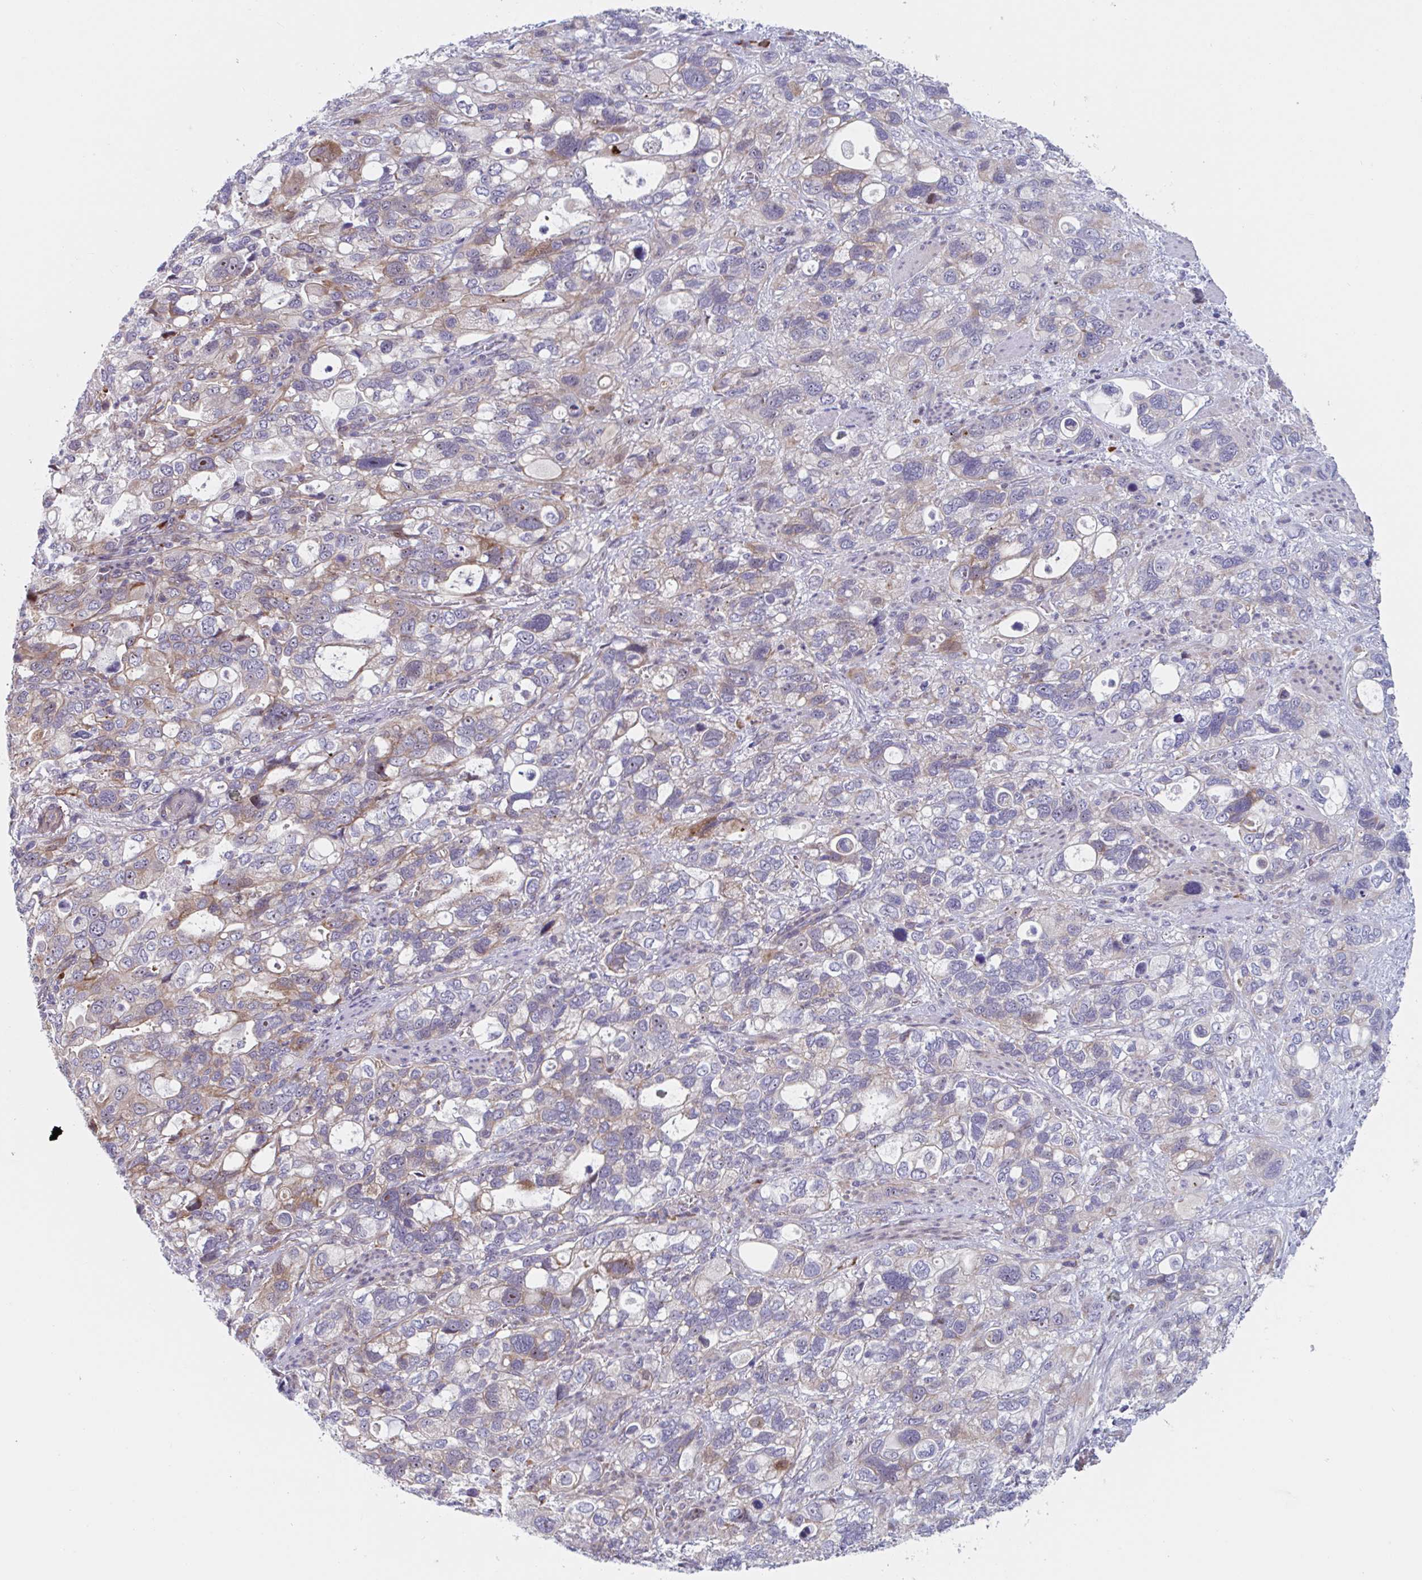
{"staining": {"intensity": "moderate", "quantity": "<25%", "location": "cytoplasmic/membranous"}, "tissue": "stomach cancer", "cell_type": "Tumor cells", "image_type": "cancer", "snomed": [{"axis": "morphology", "description": "Adenocarcinoma, NOS"}, {"axis": "topography", "description": "Stomach, upper"}], "caption": "Stomach cancer was stained to show a protein in brown. There is low levels of moderate cytoplasmic/membranous expression in about <25% of tumor cells.", "gene": "DUXA", "patient": {"sex": "female", "age": 81}}